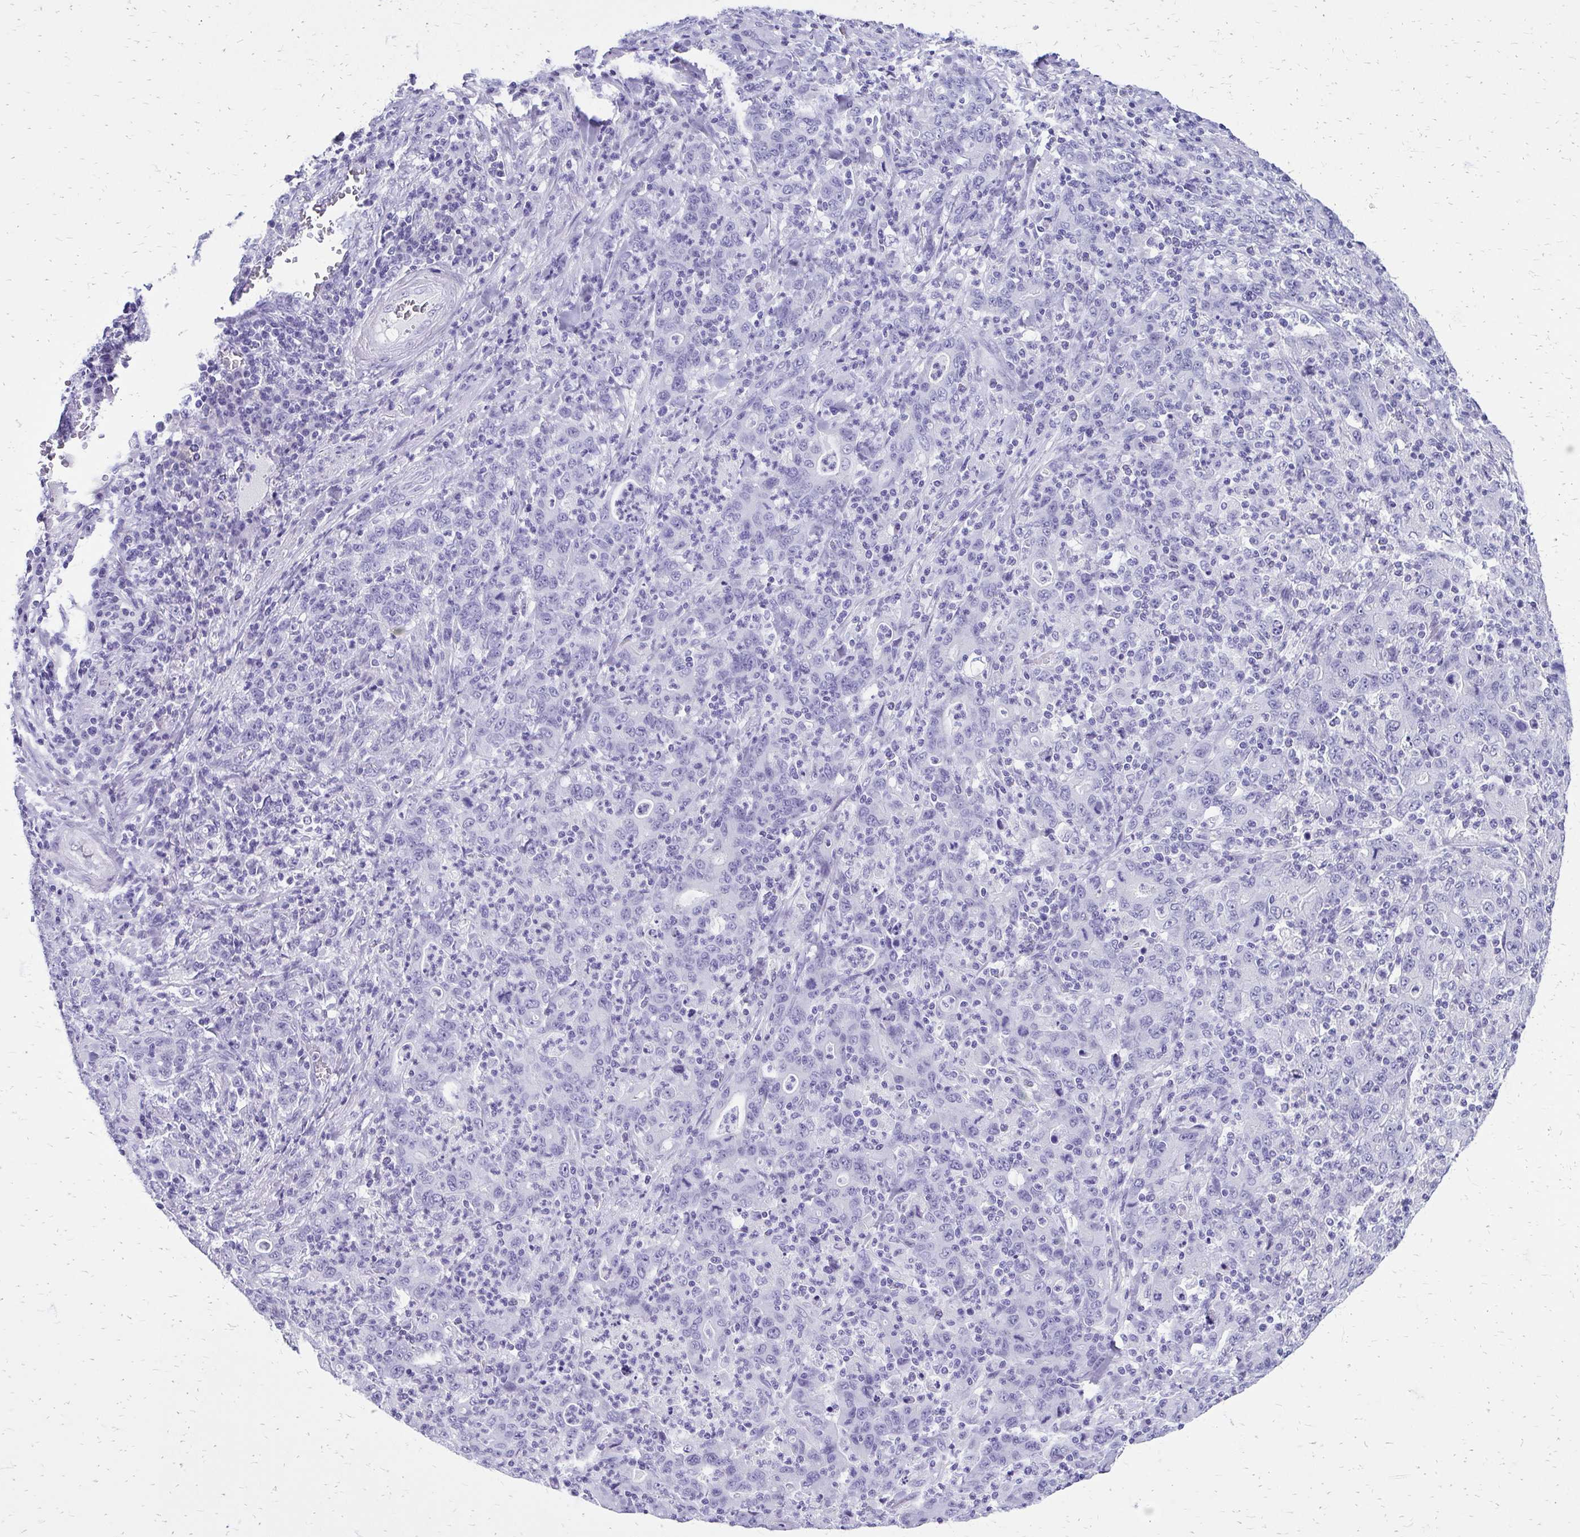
{"staining": {"intensity": "negative", "quantity": "none", "location": "none"}, "tissue": "stomach cancer", "cell_type": "Tumor cells", "image_type": "cancer", "snomed": [{"axis": "morphology", "description": "Adenocarcinoma, NOS"}, {"axis": "topography", "description": "Stomach, upper"}], "caption": "Histopathology image shows no protein expression in tumor cells of stomach cancer tissue.", "gene": "SLC32A1", "patient": {"sex": "male", "age": 69}}